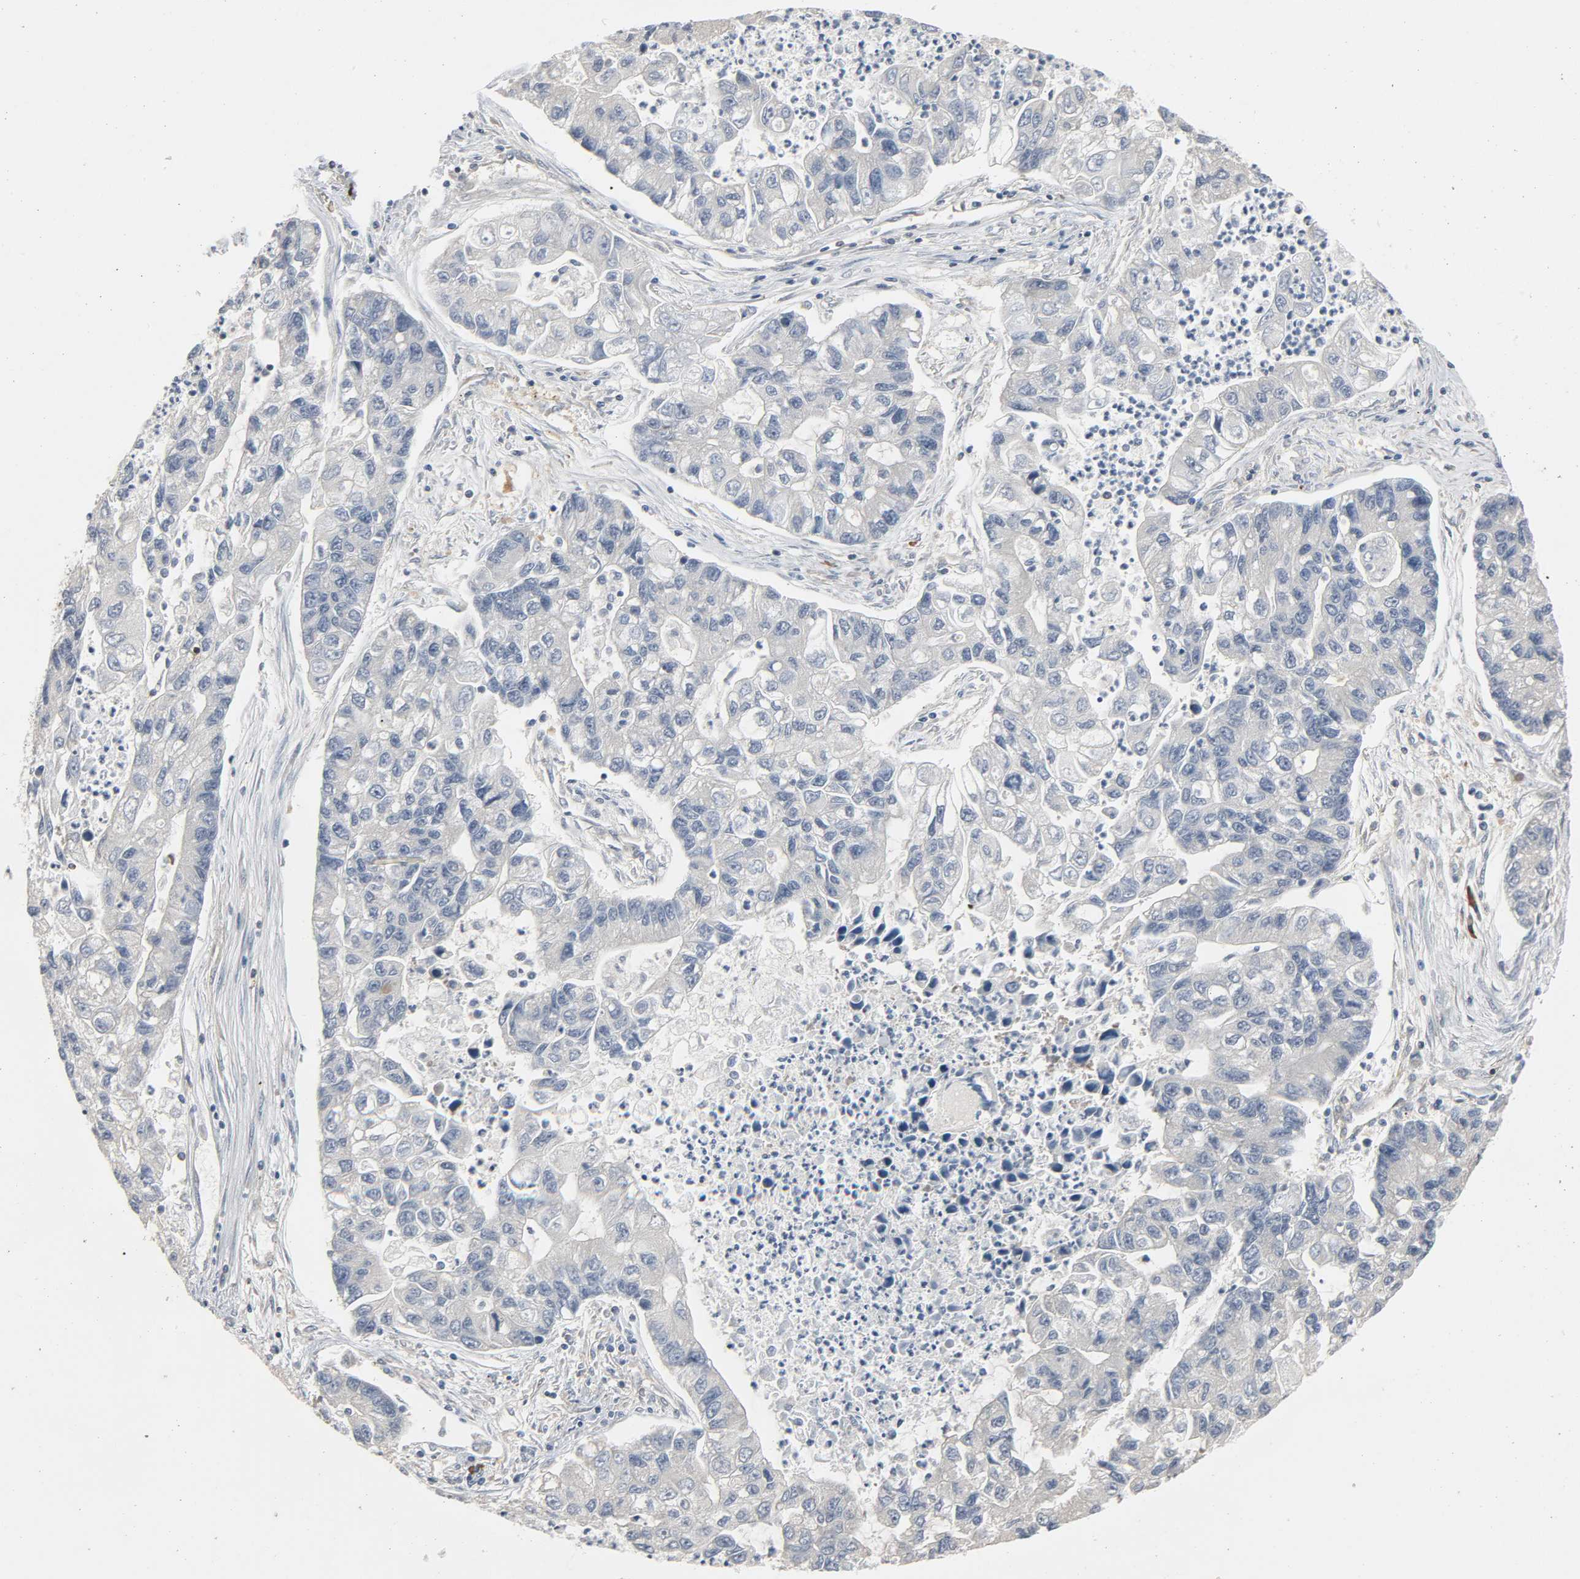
{"staining": {"intensity": "negative", "quantity": "none", "location": "none"}, "tissue": "lung cancer", "cell_type": "Tumor cells", "image_type": "cancer", "snomed": [{"axis": "morphology", "description": "Adenocarcinoma, NOS"}, {"axis": "topography", "description": "Lung"}], "caption": "Lung adenocarcinoma was stained to show a protein in brown. There is no significant expression in tumor cells.", "gene": "CD4", "patient": {"sex": "female", "age": 51}}